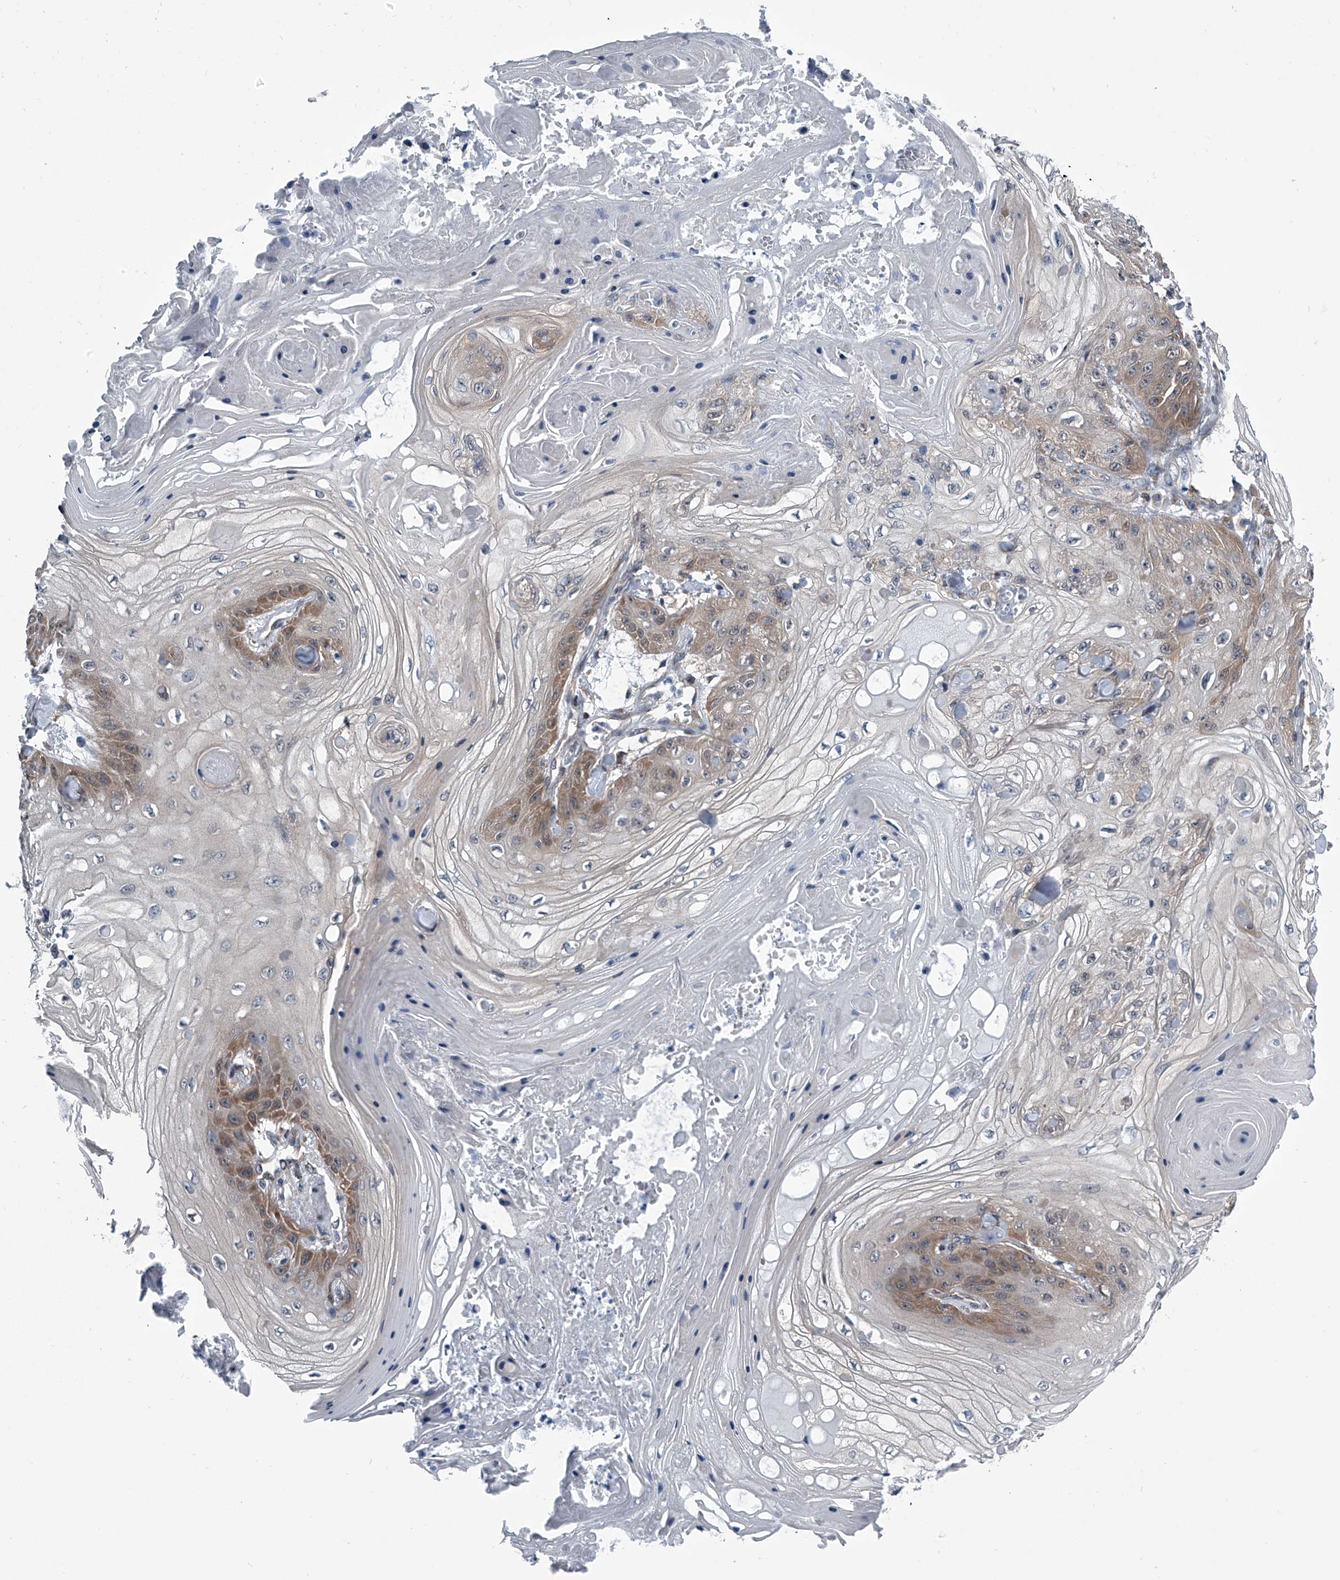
{"staining": {"intensity": "moderate", "quantity": "<25%", "location": "cytoplasmic/membranous"}, "tissue": "skin cancer", "cell_type": "Tumor cells", "image_type": "cancer", "snomed": [{"axis": "morphology", "description": "Squamous cell carcinoma, NOS"}, {"axis": "topography", "description": "Skin"}], "caption": "Immunohistochemistry (IHC) histopathology image of skin cancer (squamous cell carcinoma) stained for a protein (brown), which shows low levels of moderate cytoplasmic/membranous positivity in about <25% of tumor cells.", "gene": "PPP2R5D", "patient": {"sex": "male", "age": 74}}